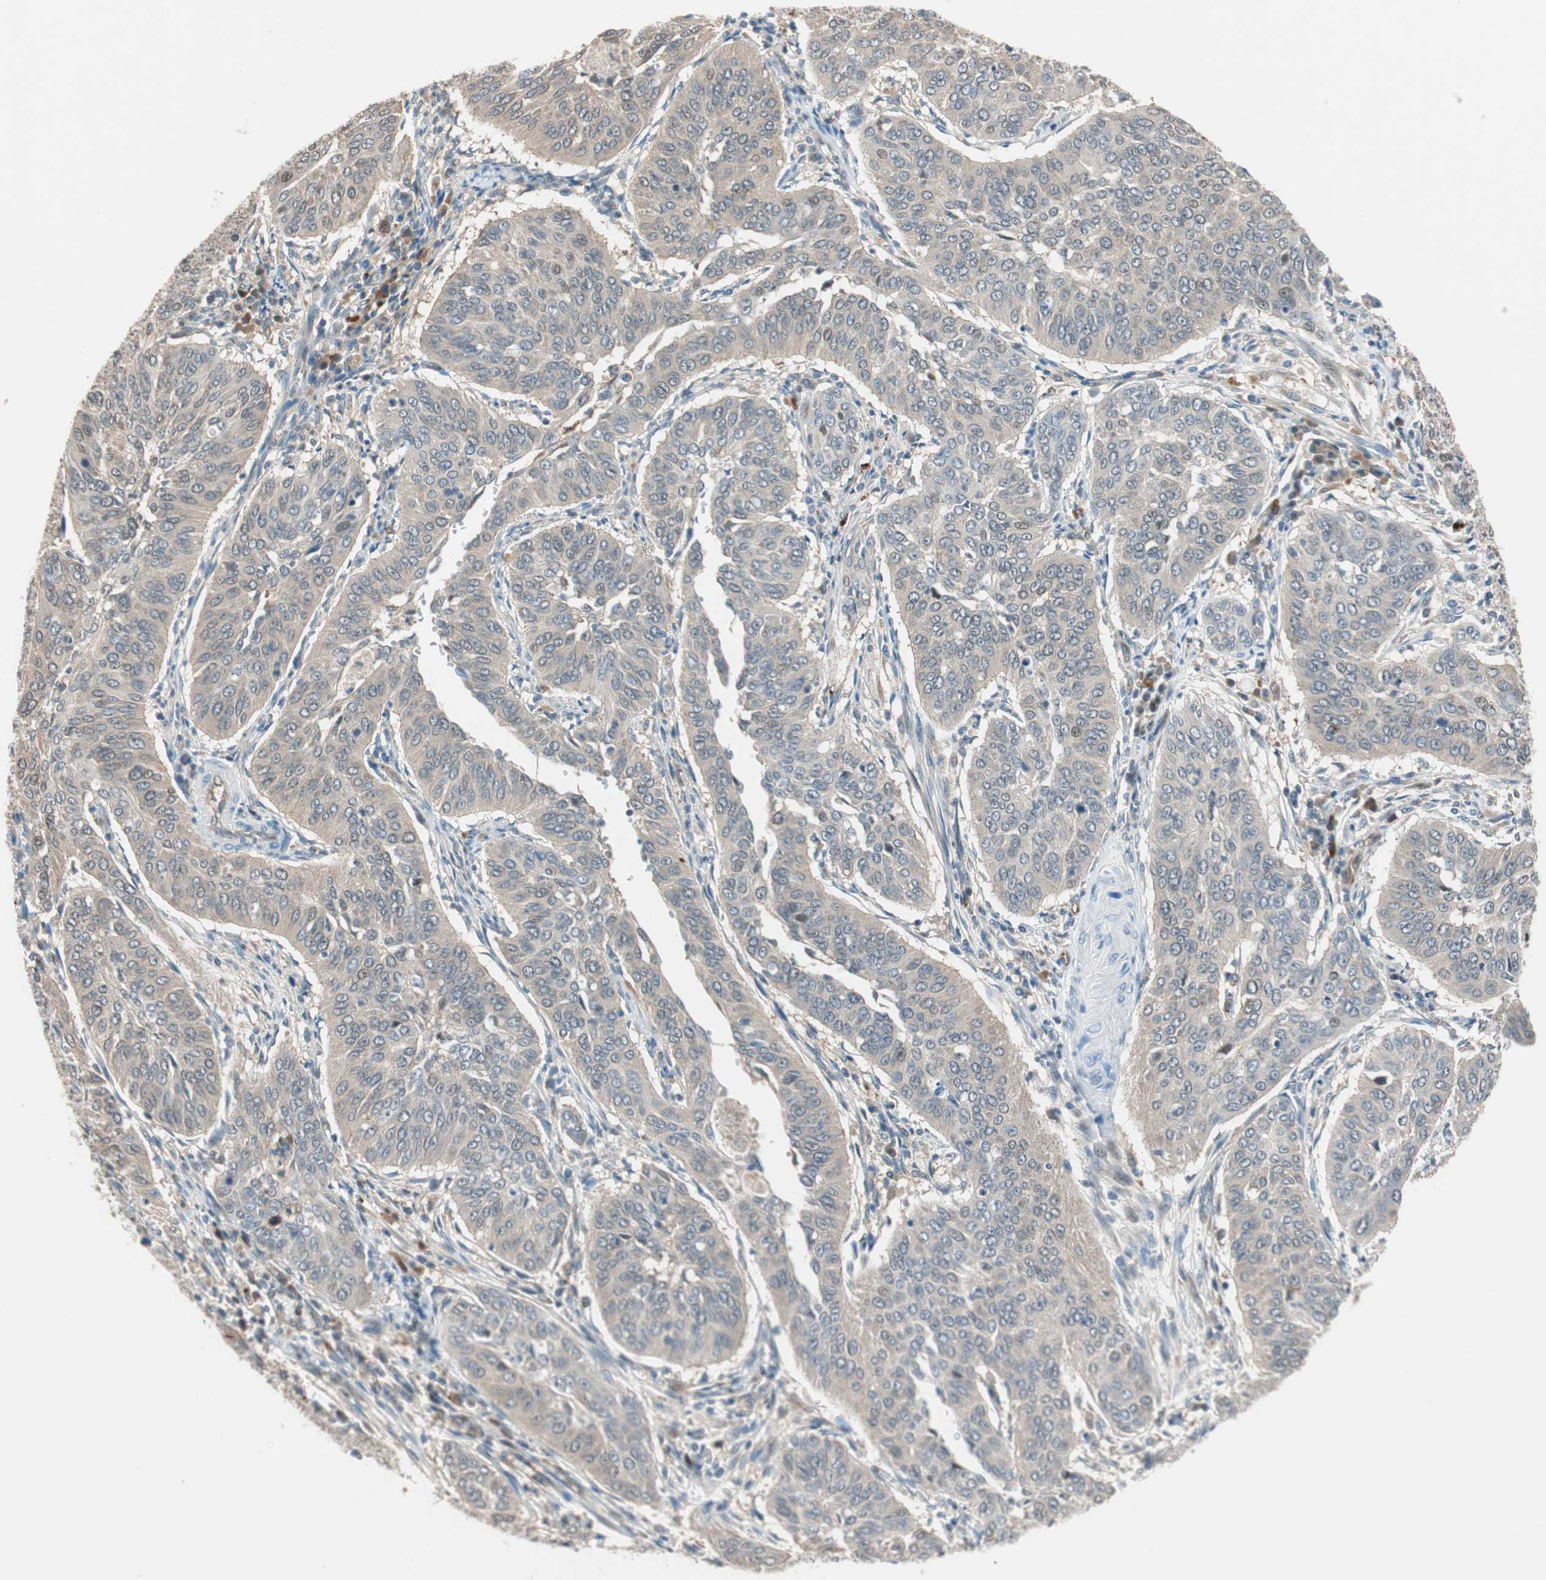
{"staining": {"intensity": "weak", "quantity": ">75%", "location": "cytoplasmic/membranous"}, "tissue": "cervical cancer", "cell_type": "Tumor cells", "image_type": "cancer", "snomed": [{"axis": "morphology", "description": "Normal tissue, NOS"}, {"axis": "morphology", "description": "Squamous cell carcinoma, NOS"}, {"axis": "topography", "description": "Cervix"}], "caption": "Immunohistochemistry photomicrograph of squamous cell carcinoma (cervical) stained for a protein (brown), which reveals low levels of weak cytoplasmic/membranous positivity in approximately >75% of tumor cells.", "gene": "PIK3R3", "patient": {"sex": "female", "age": 39}}